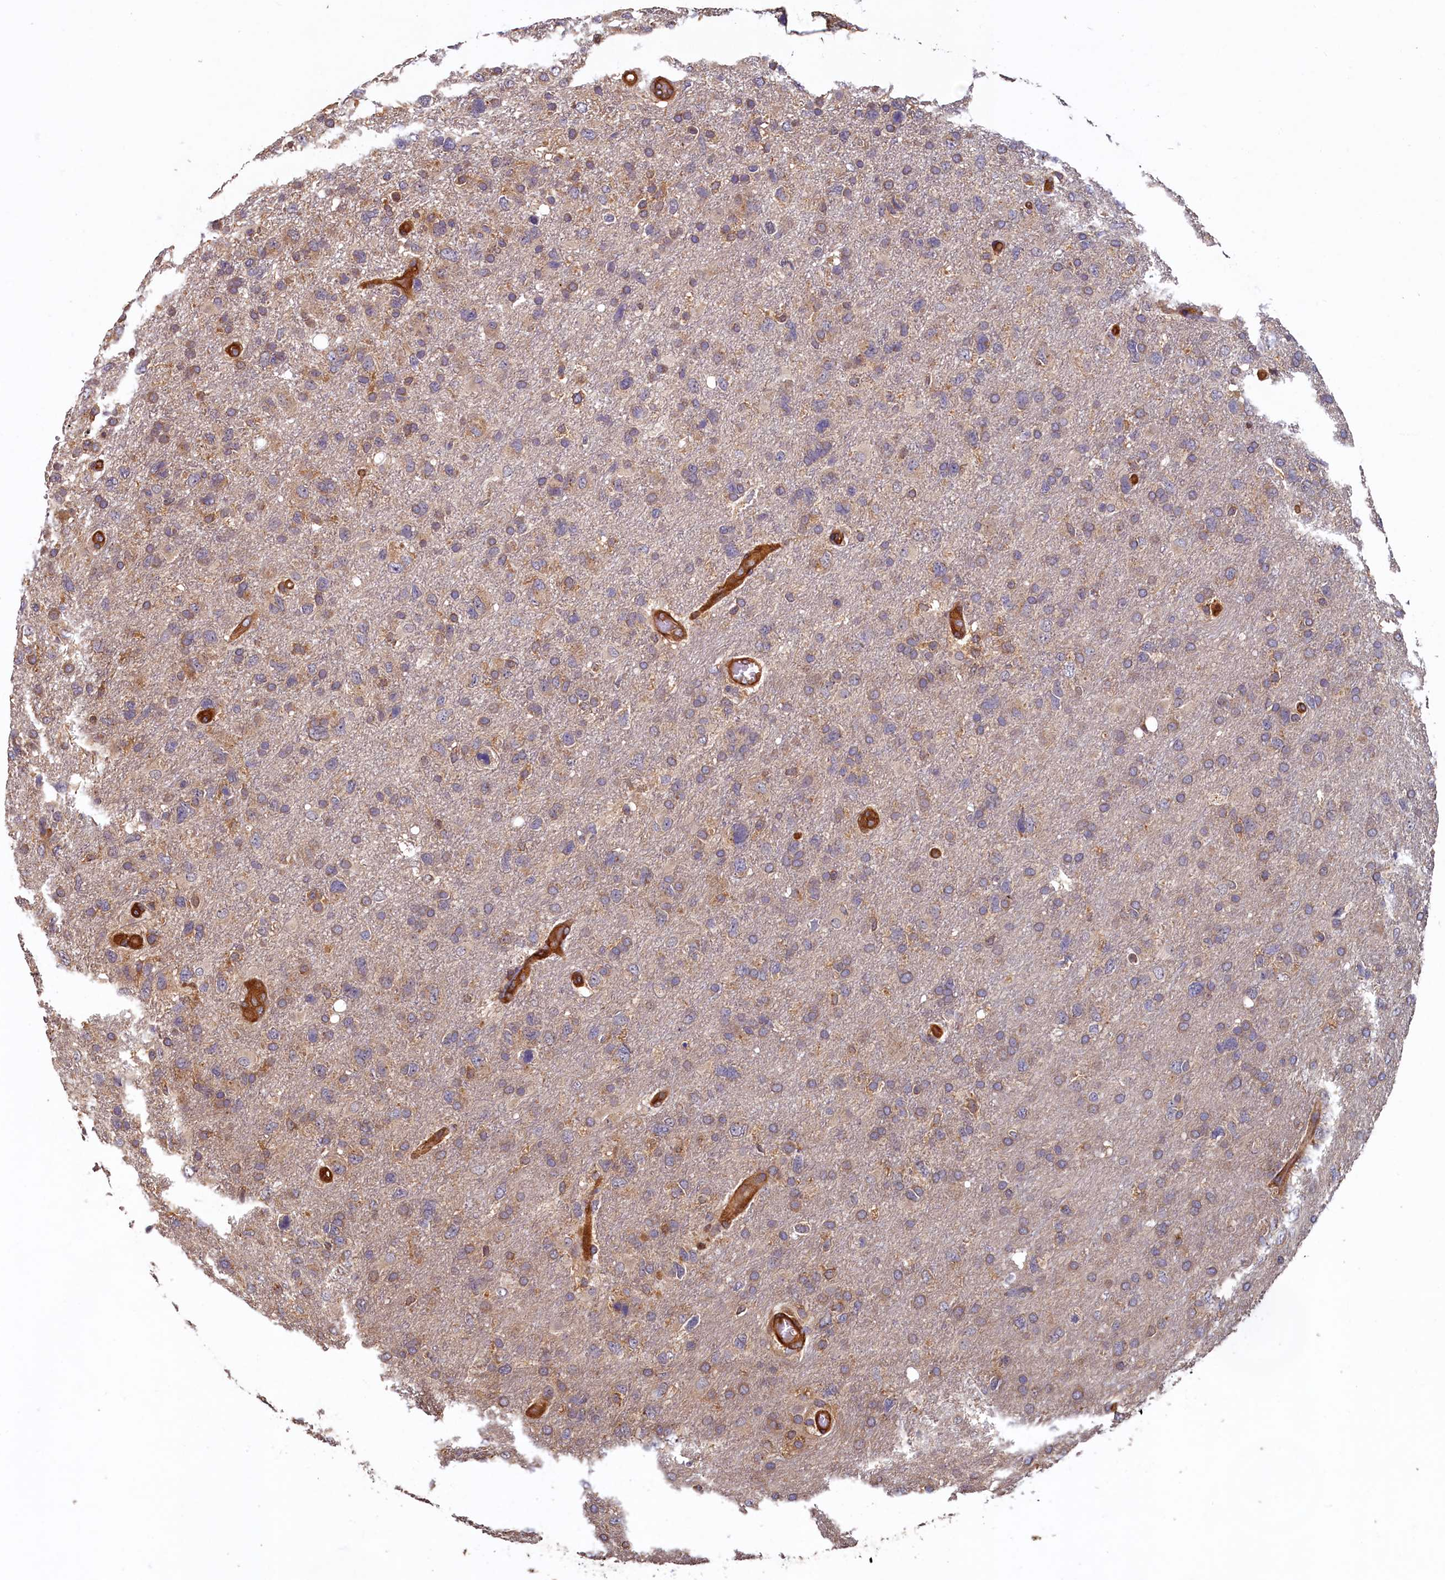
{"staining": {"intensity": "moderate", "quantity": "25%-75%", "location": "cytoplasmic/membranous"}, "tissue": "glioma", "cell_type": "Tumor cells", "image_type": "cancer", "snomed": [{"axis": "morphology", "description": "Glioma, malignant, High grade"}, {"axis": "topography", "description": "Brain"}], "caption": "Immunohistochemistry (IHC) photomicrograph of neoplastic tissue: human glioma stained using immunohistochemistry exhibits medium levels of moderate protein expression localized specifically in the cytoplasmic/membranous of tumor cells, appearing as a cytoplasmic/membranous brown color.", "gene": "CCDC102B", "patient": {"sex": "male", "age": 61}}